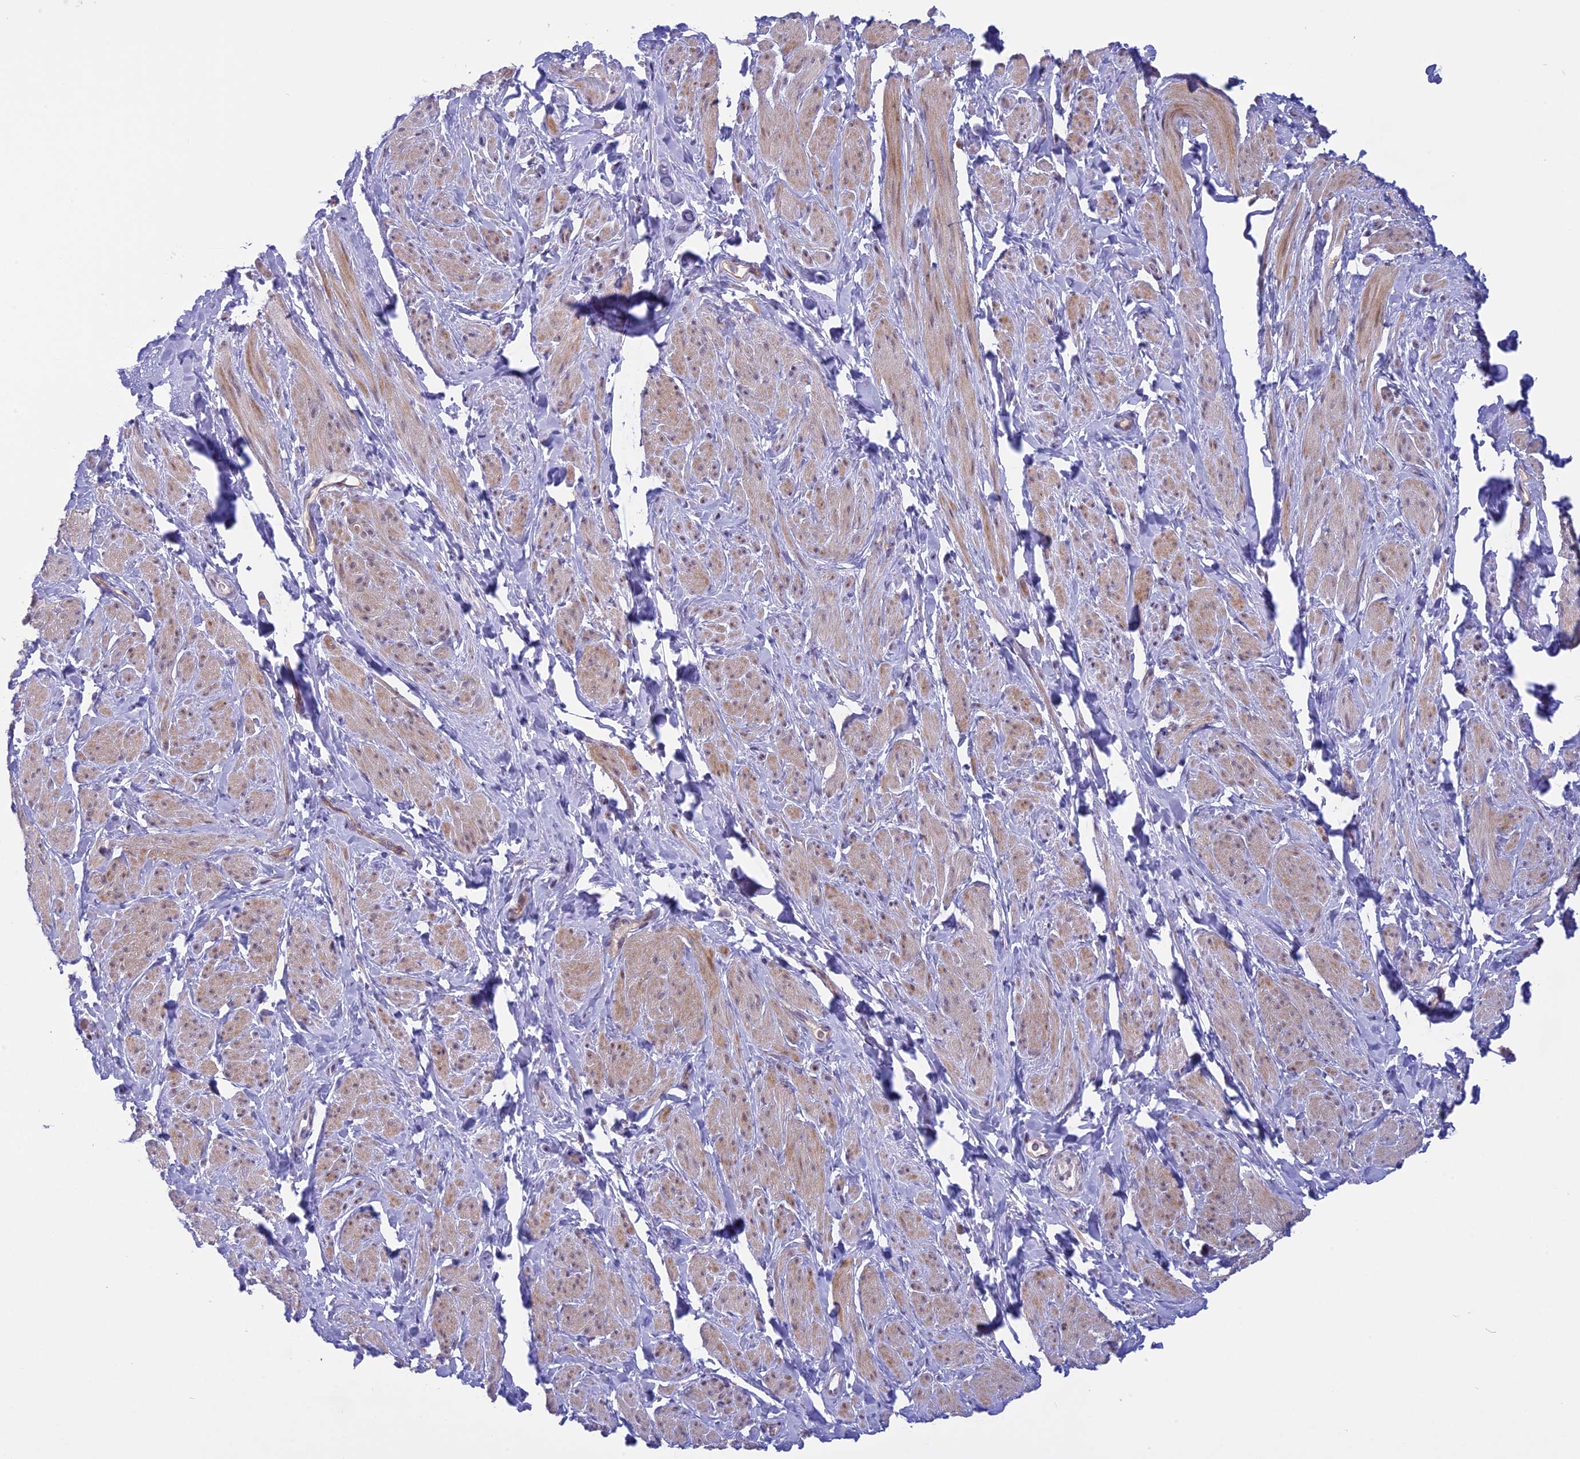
{"staining": {"intensity": "weak", "quantity": "25%-75%", "location": "cytoplasmic/membranous"}, "tissue": "smooth muscle", "cell_type": "Smooth muscle cells", "image_type": "normal", "snomed": [{"axis": "morphology", "description": "Normal tissue, NOS"}, {"axis": "topography", "description": "Smooth muscle"}, {"axis": "topography", "description": "Peripheral nerve tissue"}], "caption": "The histopathology image demonstrates immunohistochemical staining of unremarkable smooth muscle. There is weak cytoplasmic/membranous staining is identified in approximately 25%-75% of smooth muscle cells.", "gene": "CORO2A", "patient": {"sex": "male", "age": 69}}